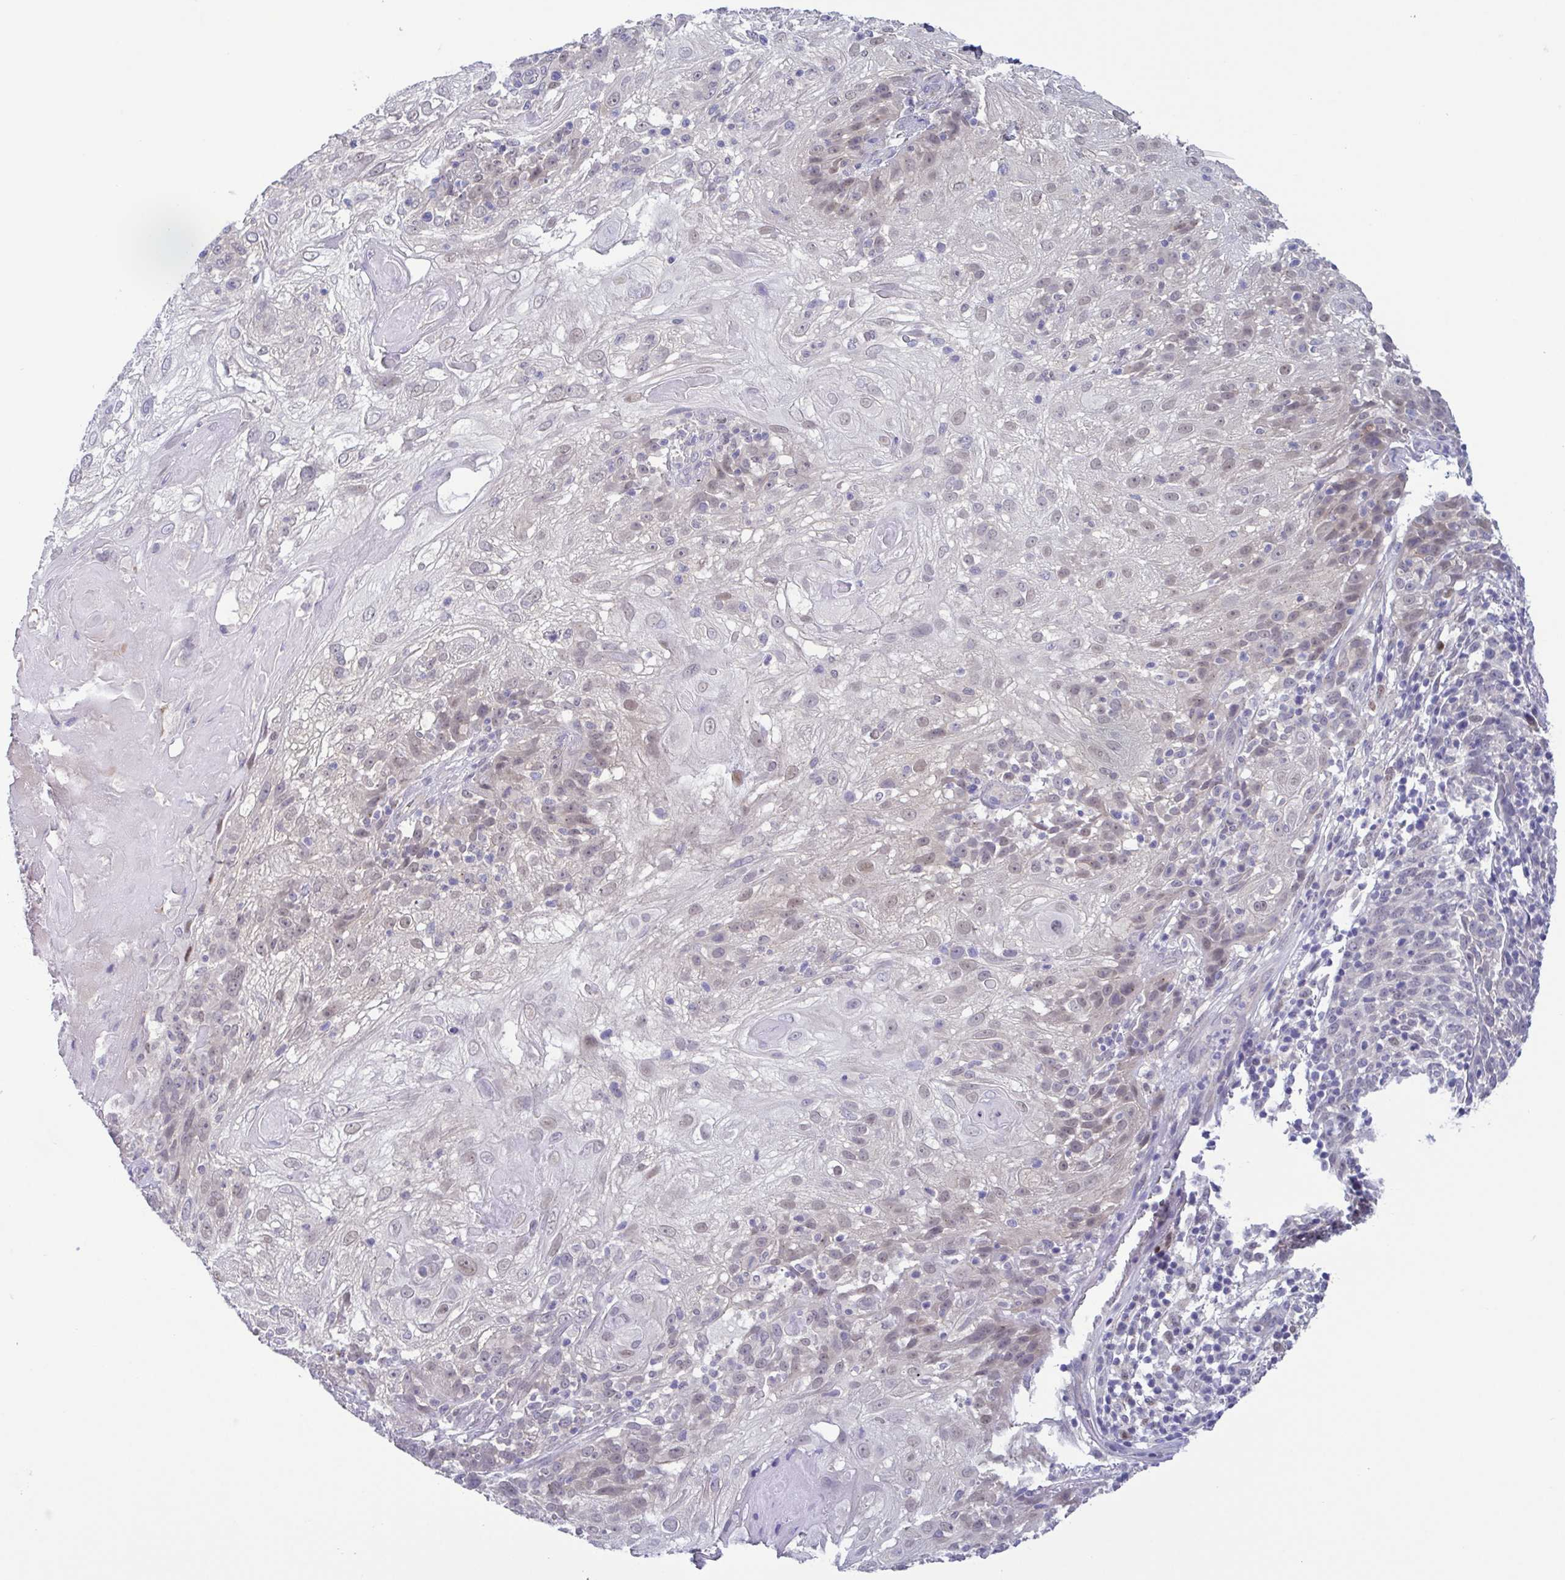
{"staining": {"intensity": "moderate", "quantity": "<25%", "location": "nuclear"}, "tissue": "skin cancer", "cell_type": "Tumor cells", "image_type": "cancer", "snomed": [{"axis": "morphology", "description": "Normal tissue, NOS"}, {"axis": "morphology", "description": "Squamous cell carcinoma, NOS"}, {"axis": "topography", "description": "Skin"}], "caption": "This is a photomicrograph of IHC staining of skin cancer, which shows moderate positivity in the nuclear of tumor cells.", "gene": "UBE2Q1", "patient": {"sex": "female", "age": 83}}